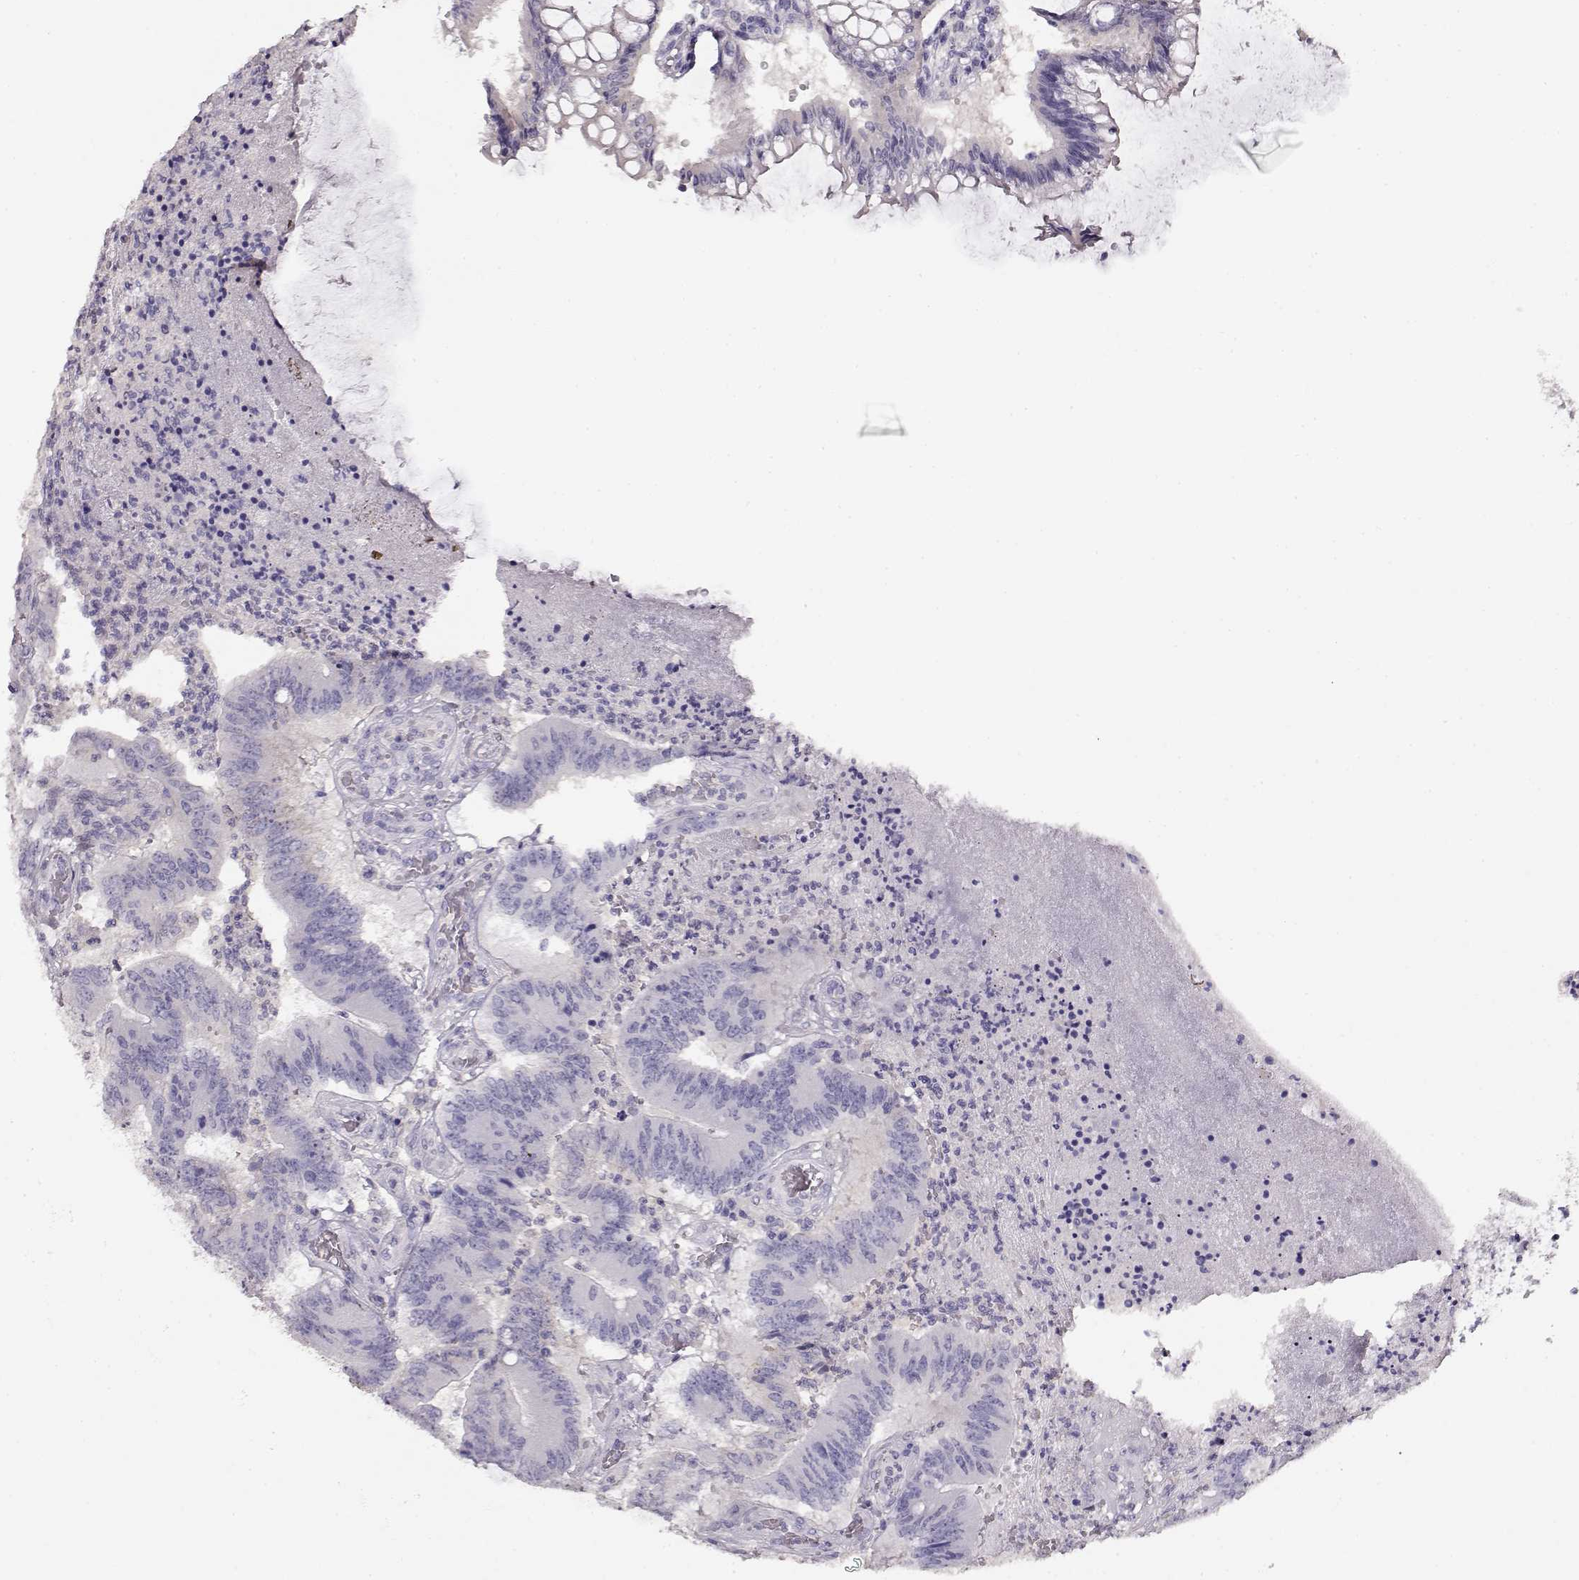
{"staining": {"intensity": "negative", "quantity": "none", "location": "none"}, "tissue": "colorectal cancer", "cell_type": "Tumor cells", "image_type": "cancer", "snomed": [{"axis": "morphology", "description": "Adenocarcinoma, NOS"}, {"axis": "topography", "description": "Colon"}], "caption": "Immunohistochemistry of human colorectal cancer exhibits no staining in tumor cells.", "gene": "NDRG4", "patient": {"sex": "female", "age": 70}}